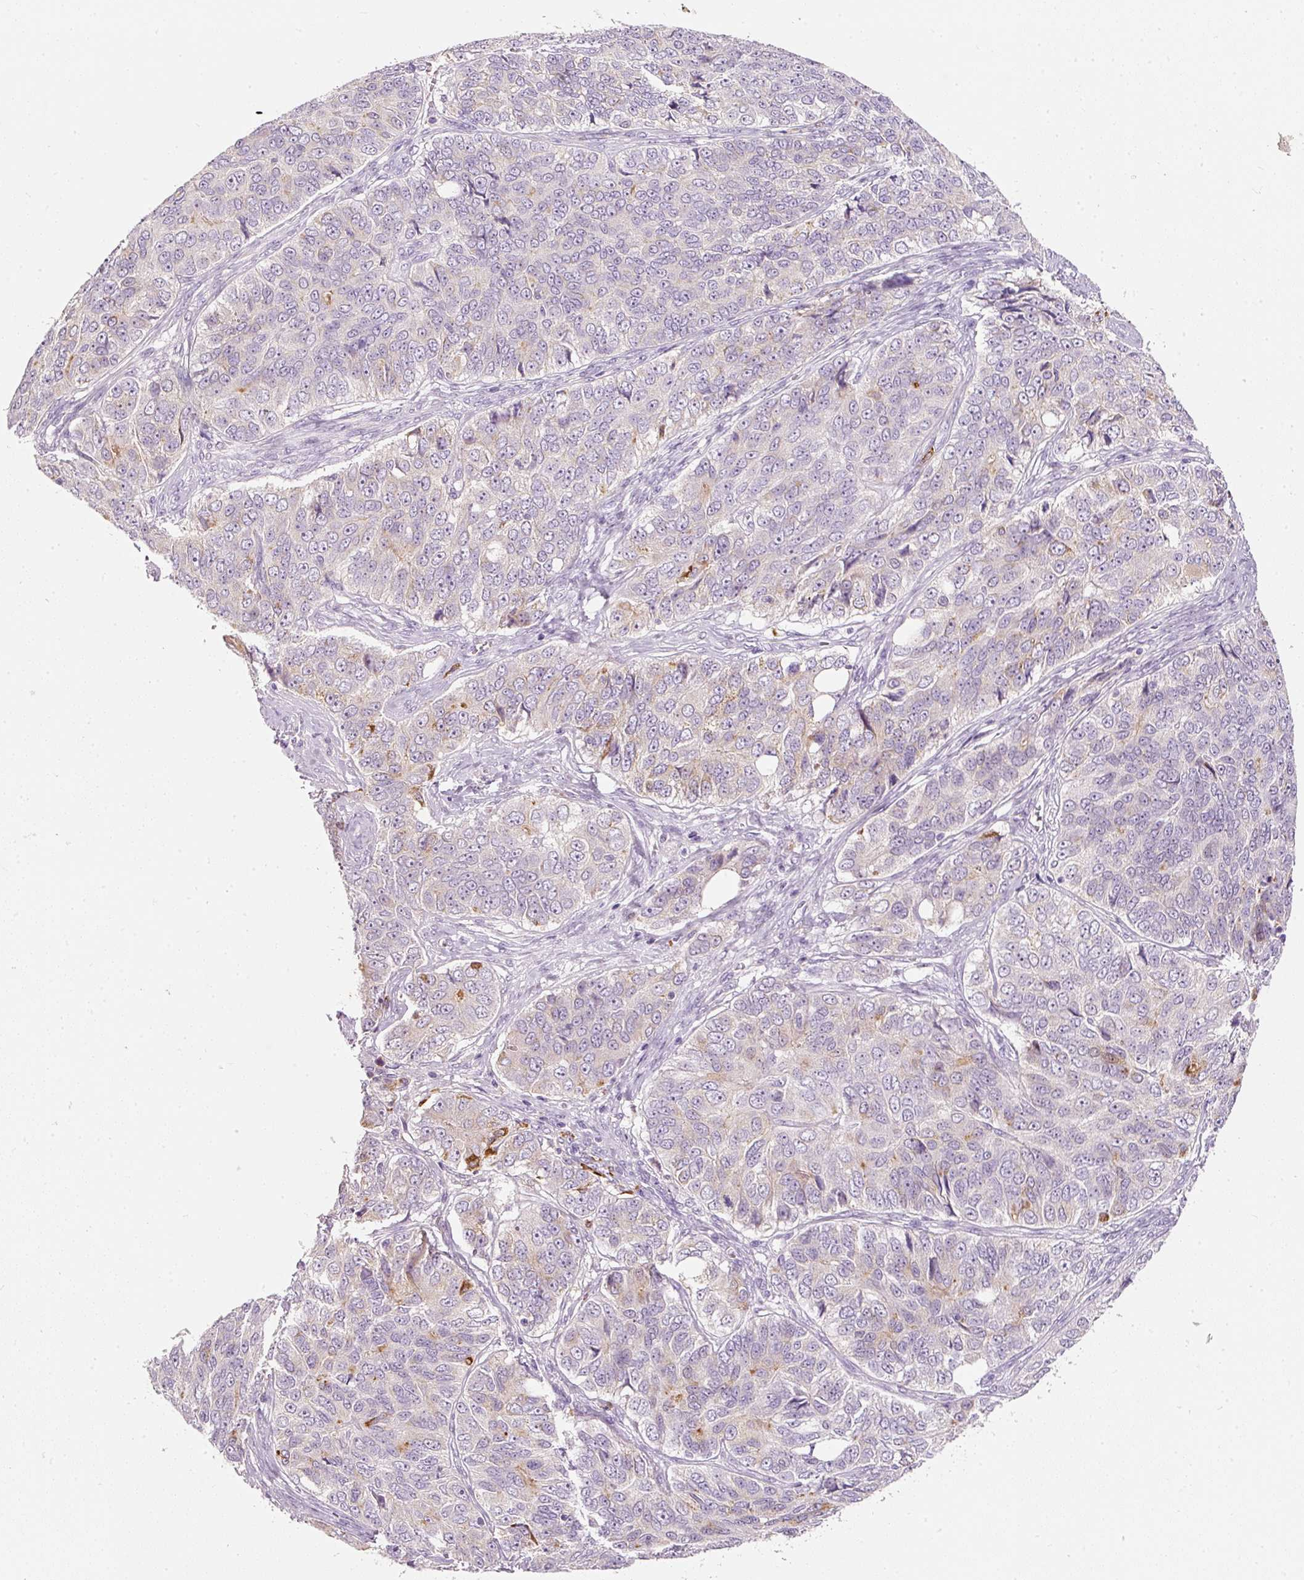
{"staining": {"intensity": "moderate", "quantity": "<25%", "location": "cytoplasmic/membranous"}, "tissue": "ovarian cancer", "cell_type": "Tumor cells", "image_type": "cancer", "snomed": [{"axis": "morphology", "description": "Carcinoma, endometroid"}, {"axis": "topography", "description": "Ovary"}], "caption": "Protein staining of ovarian cancer (endometroid carcinoma) tissue demonstrates moderate cytoplasmic/membranous expression in about <25% of tumor cells.", "gene": "MTHFD2", "patient": {"sex": "female", "age": 51}}